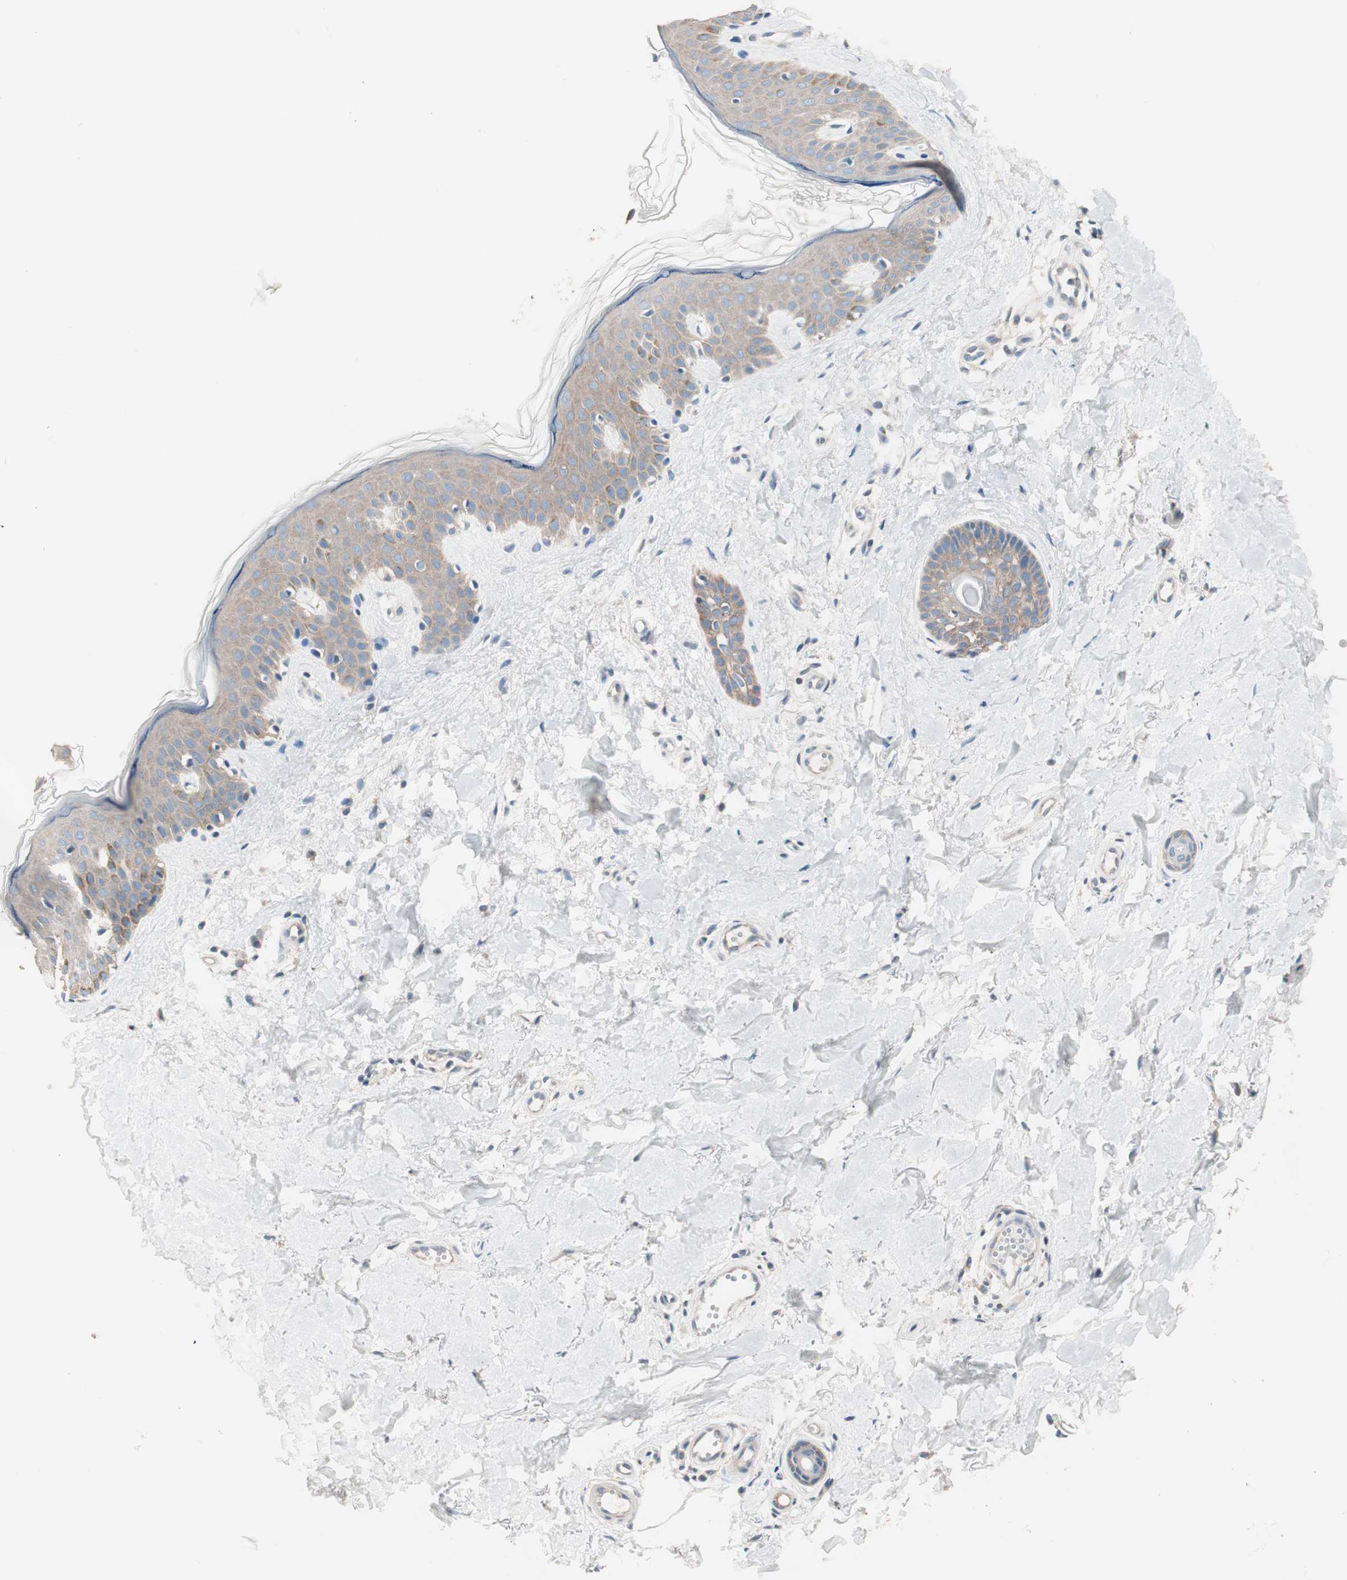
{"staining": {"intensity": "negative", "quantity": "none", "location": "none"}, "tissue": "skin", "cell_type": "Fibroblasts", "image_type": "normal", "snomed": [{"axis": "morphology", "description": "Normal tissue, NOS"}, {"axis": "topography", "description": "Skin"}], "caption": "Immunohistochemical staining of unremarkable skin exhibits no significant staining in fibroblasts.", "gene": "RAD54B", "patient": {"sex": "male", "age": 67}}